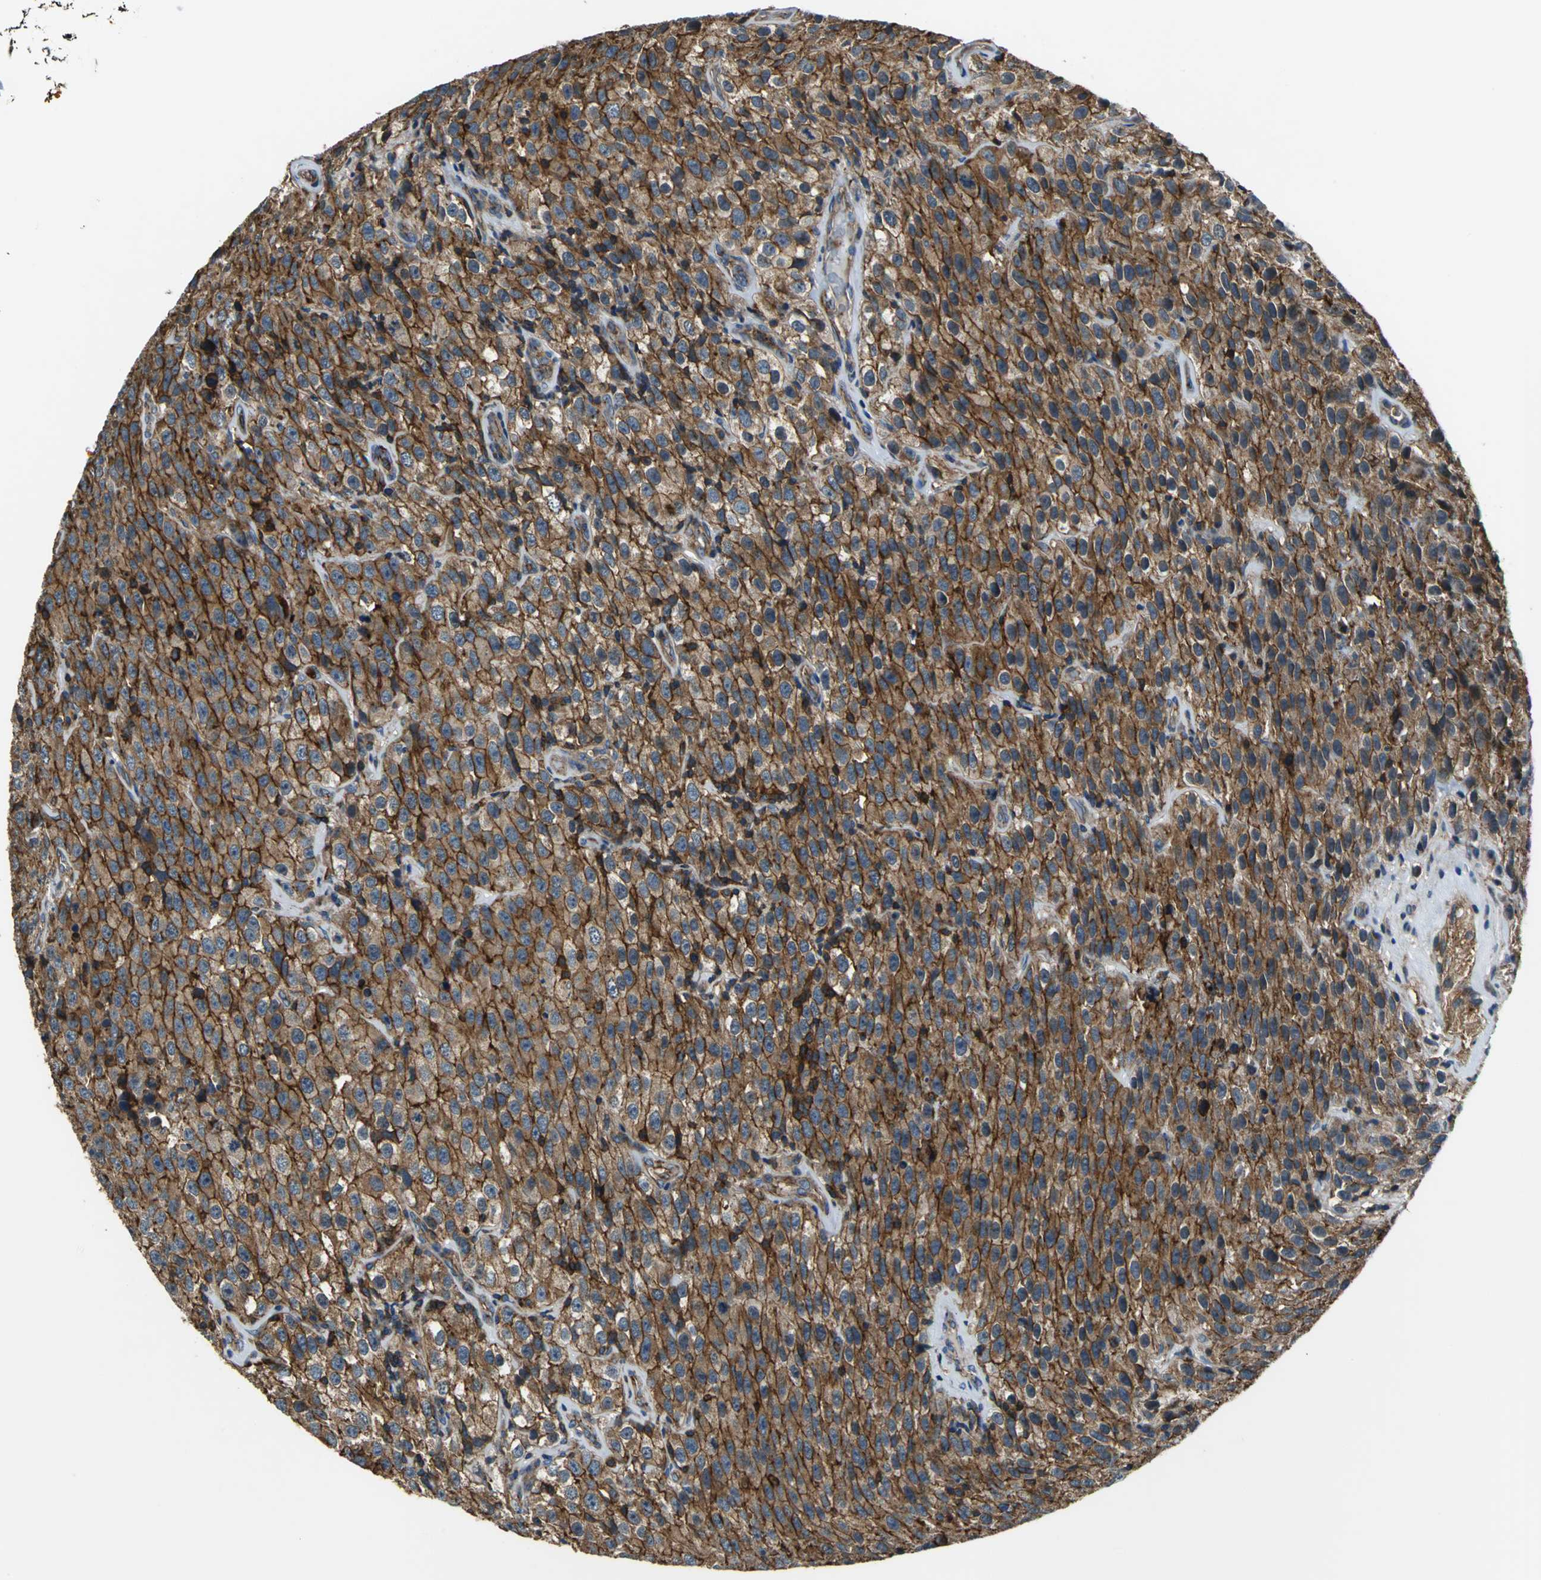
{"staining": {"intensity": "strong", "quantity": ">75%", "location": "cytoplasmic/membranous"}, "tissue": "testis cancer", "cell_type": "Tumor cells", "image_type": "cancer", "snomed": [{"axis": "morphology", "description": "Seminoma, NOS"}, {"axis": "topography", "description": "Testis"}], "caption": "Seminoma (testis) stained for a protein (brown) displays strong cytoplasmic/membranous positive staining in approximately >75% of tumor cells.", "gene": "PARVA", "patient": {"sex": "male", "age": 52}}